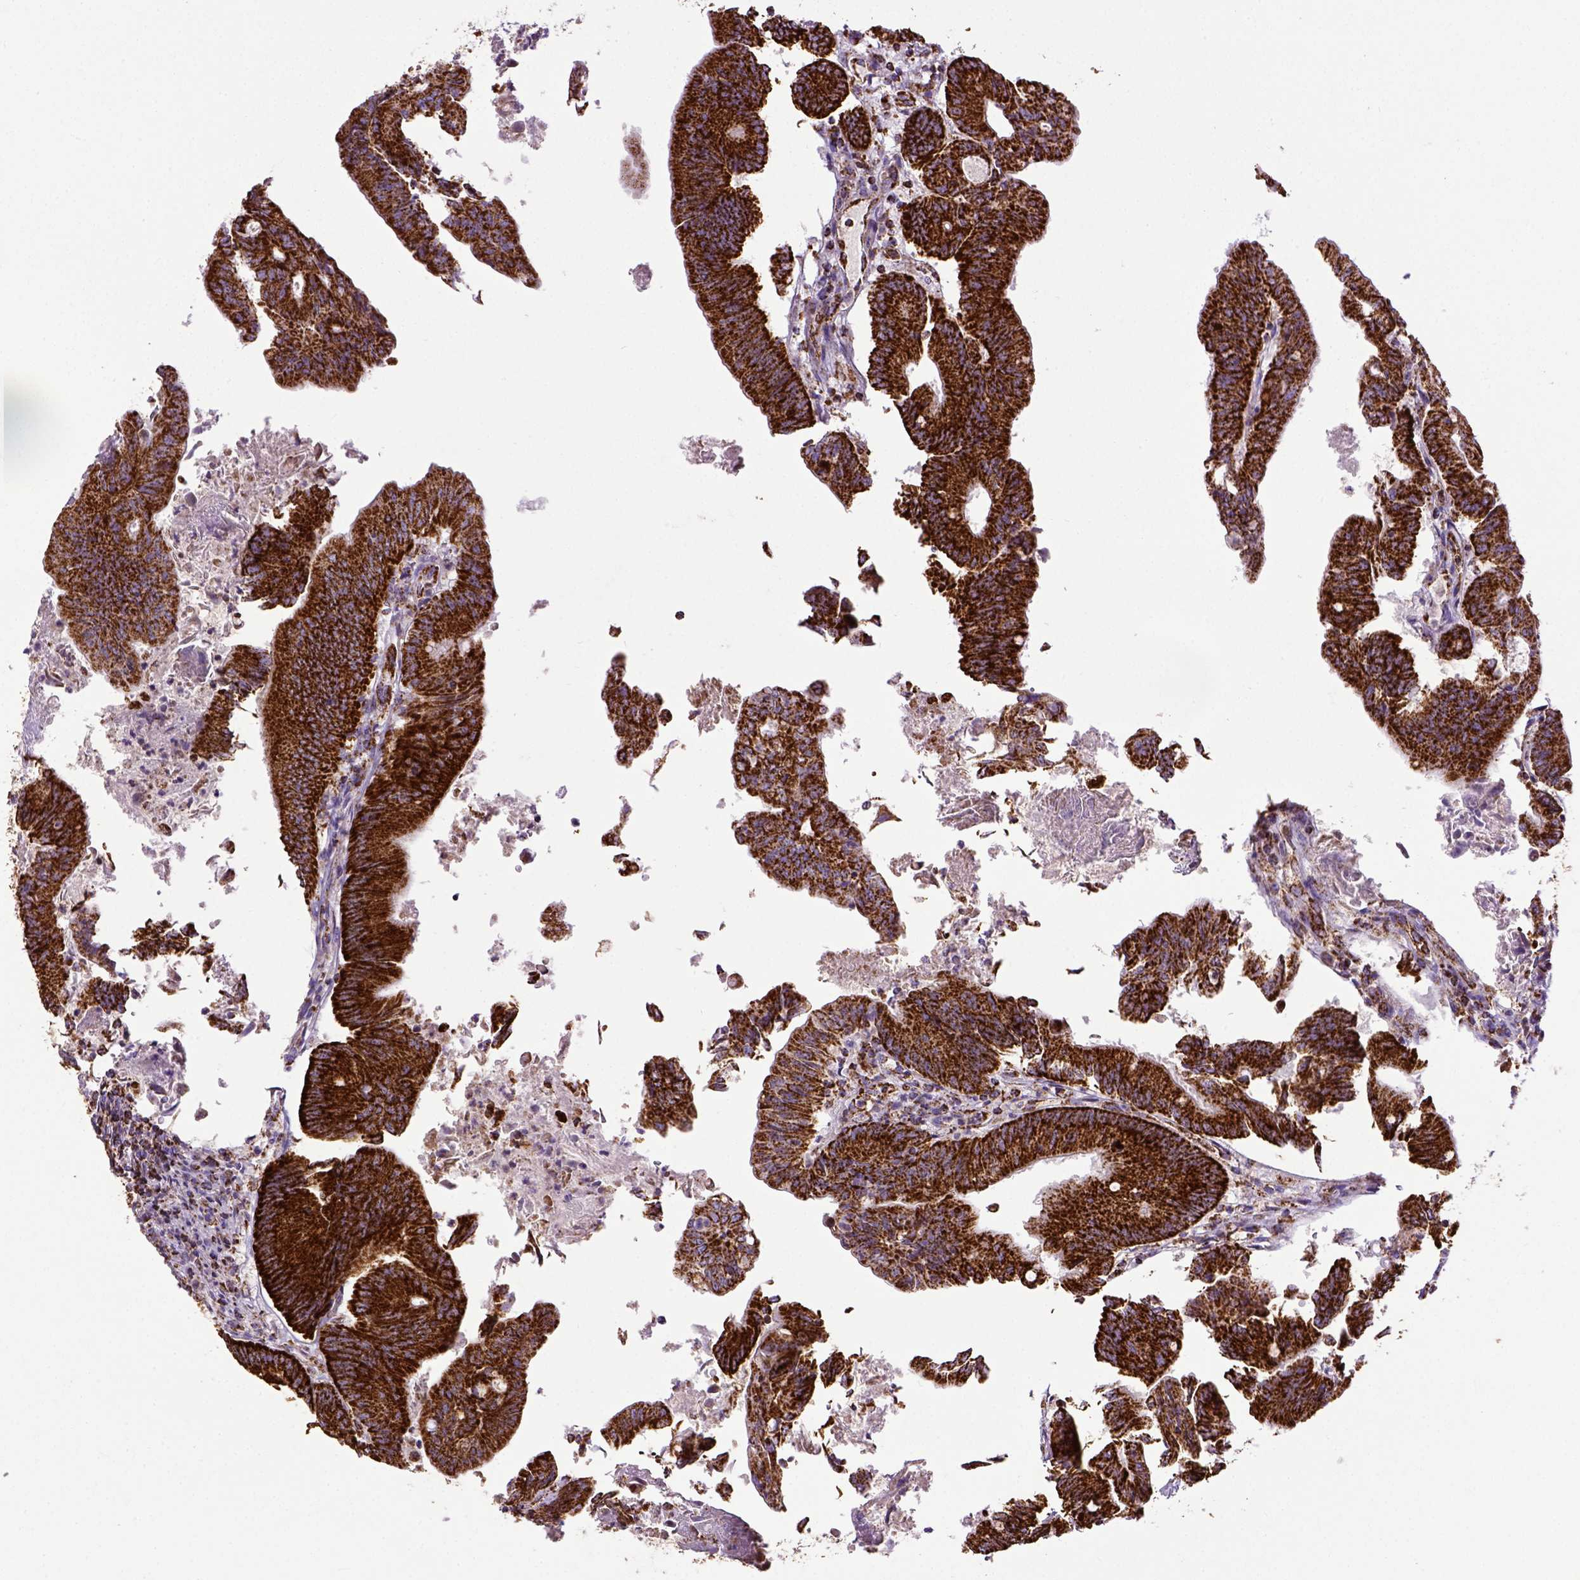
{"staining": {"intensity": "strong", "quantity": ">75%", "location": "cytoplasmic/membranous"}, "tissue": "colorectal cancer", "cell_type": "Tumor cells", "image_type": "cancer", "snomed": [{"axis": "morphology", "description": "Adenocarcinoma, NOS"}, {"axis": "topography", "description": "Colon"}], "caption": "This is a histology image of immunohistochemistry staining of colorectal adenocarcinoma, which shows strong positivity in the cytoplasmic/membranous of tumor cells.", "gene": "MT-CO1", "patient": {"sex": "female", "age": 70}}